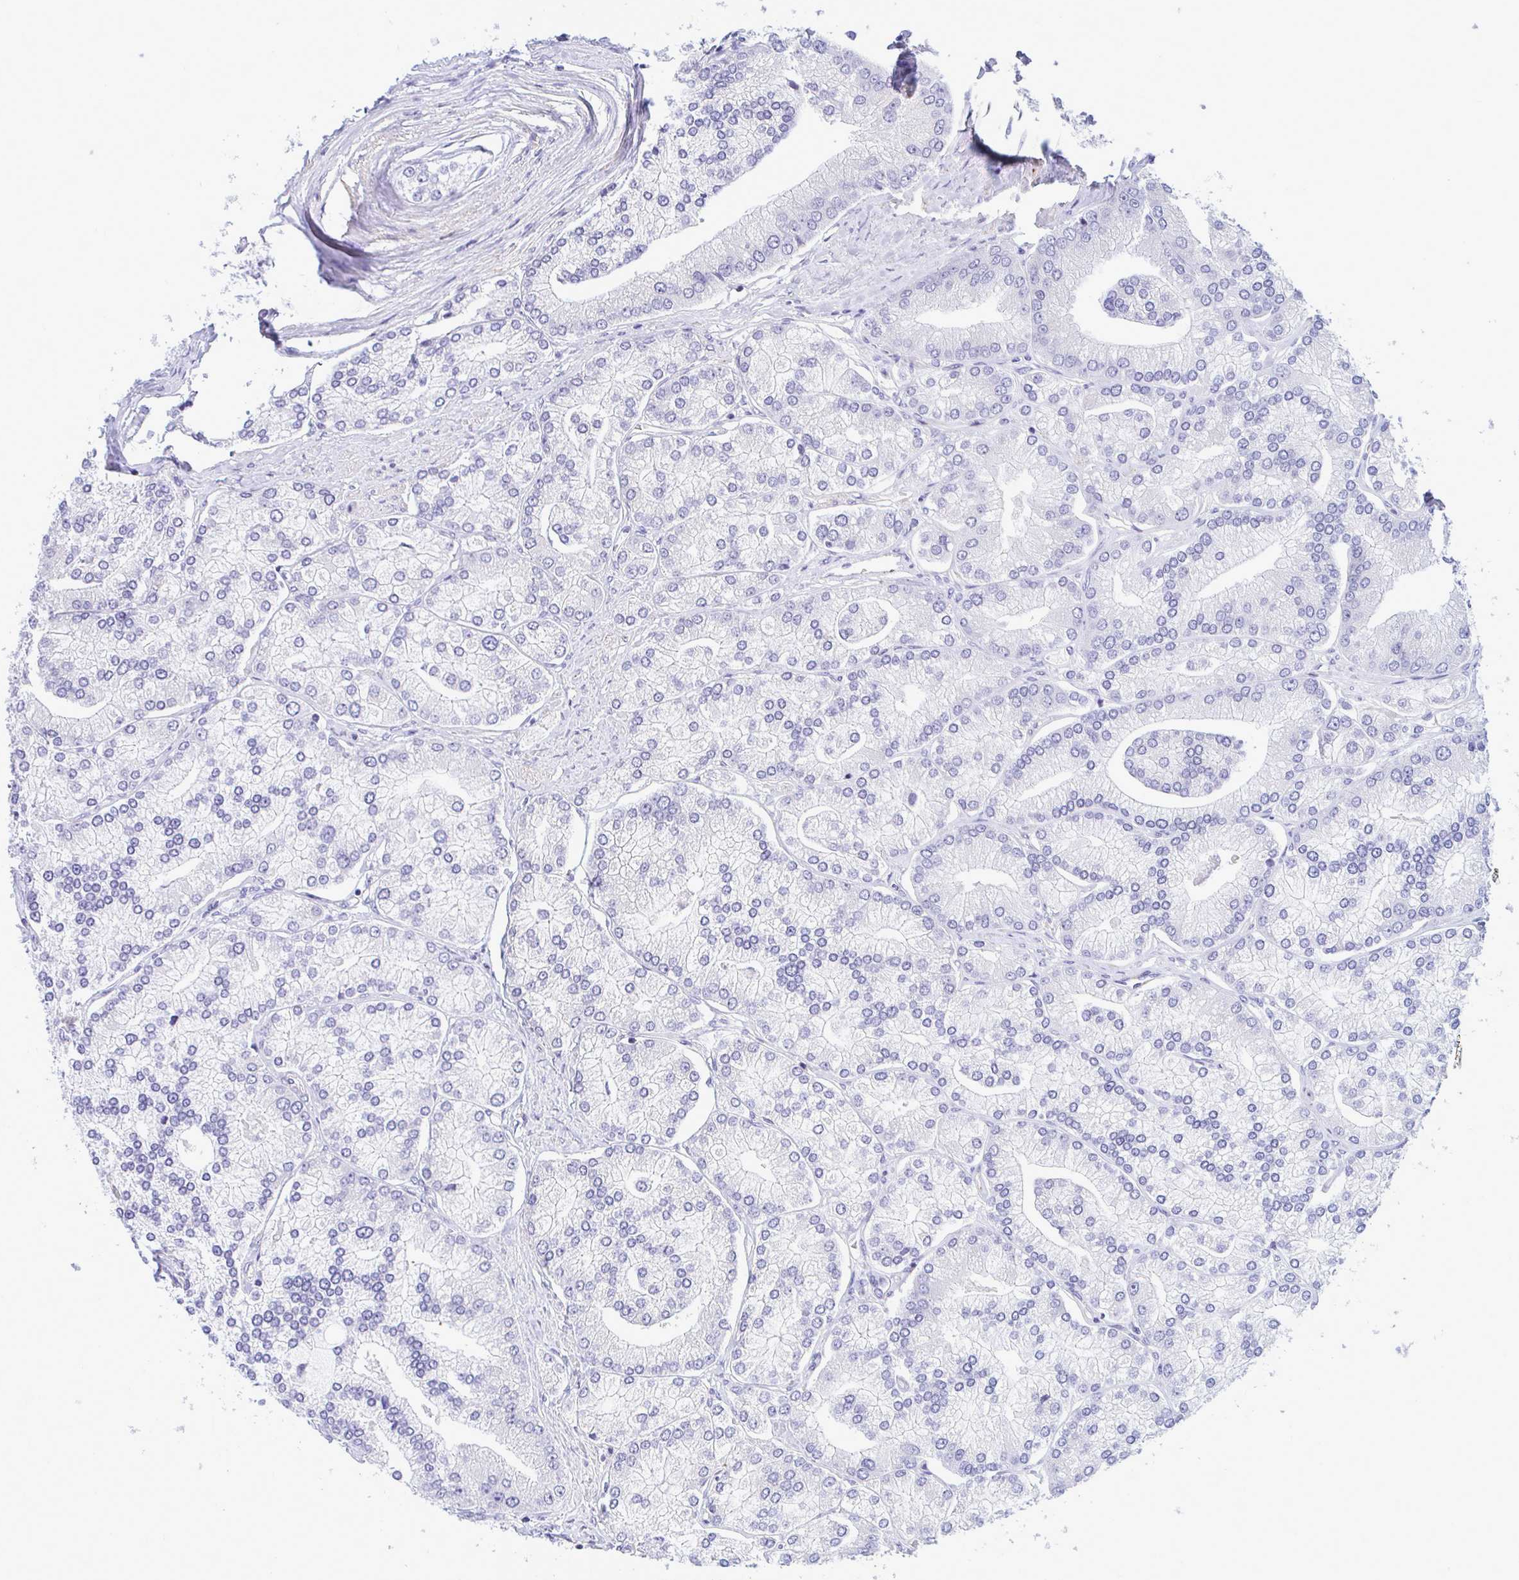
{"staining": {"intensity": "negative", "quantity": "none", "location": "none"}, "tissue": "prostate cancer", "cell_type": "Tumor cells", "image_type": "cancer", "snomed": [{"axis": "morphology", "description": "Adenocarcinoma, High grade"}, {"axis": "topography", "description": "Prostate"}], "caption": "This is an IHC image of prostate cancer. There is no expression in tumor cells.", "gene": "SLC25A51", "patient": {"sex": "male", "age": 61}}